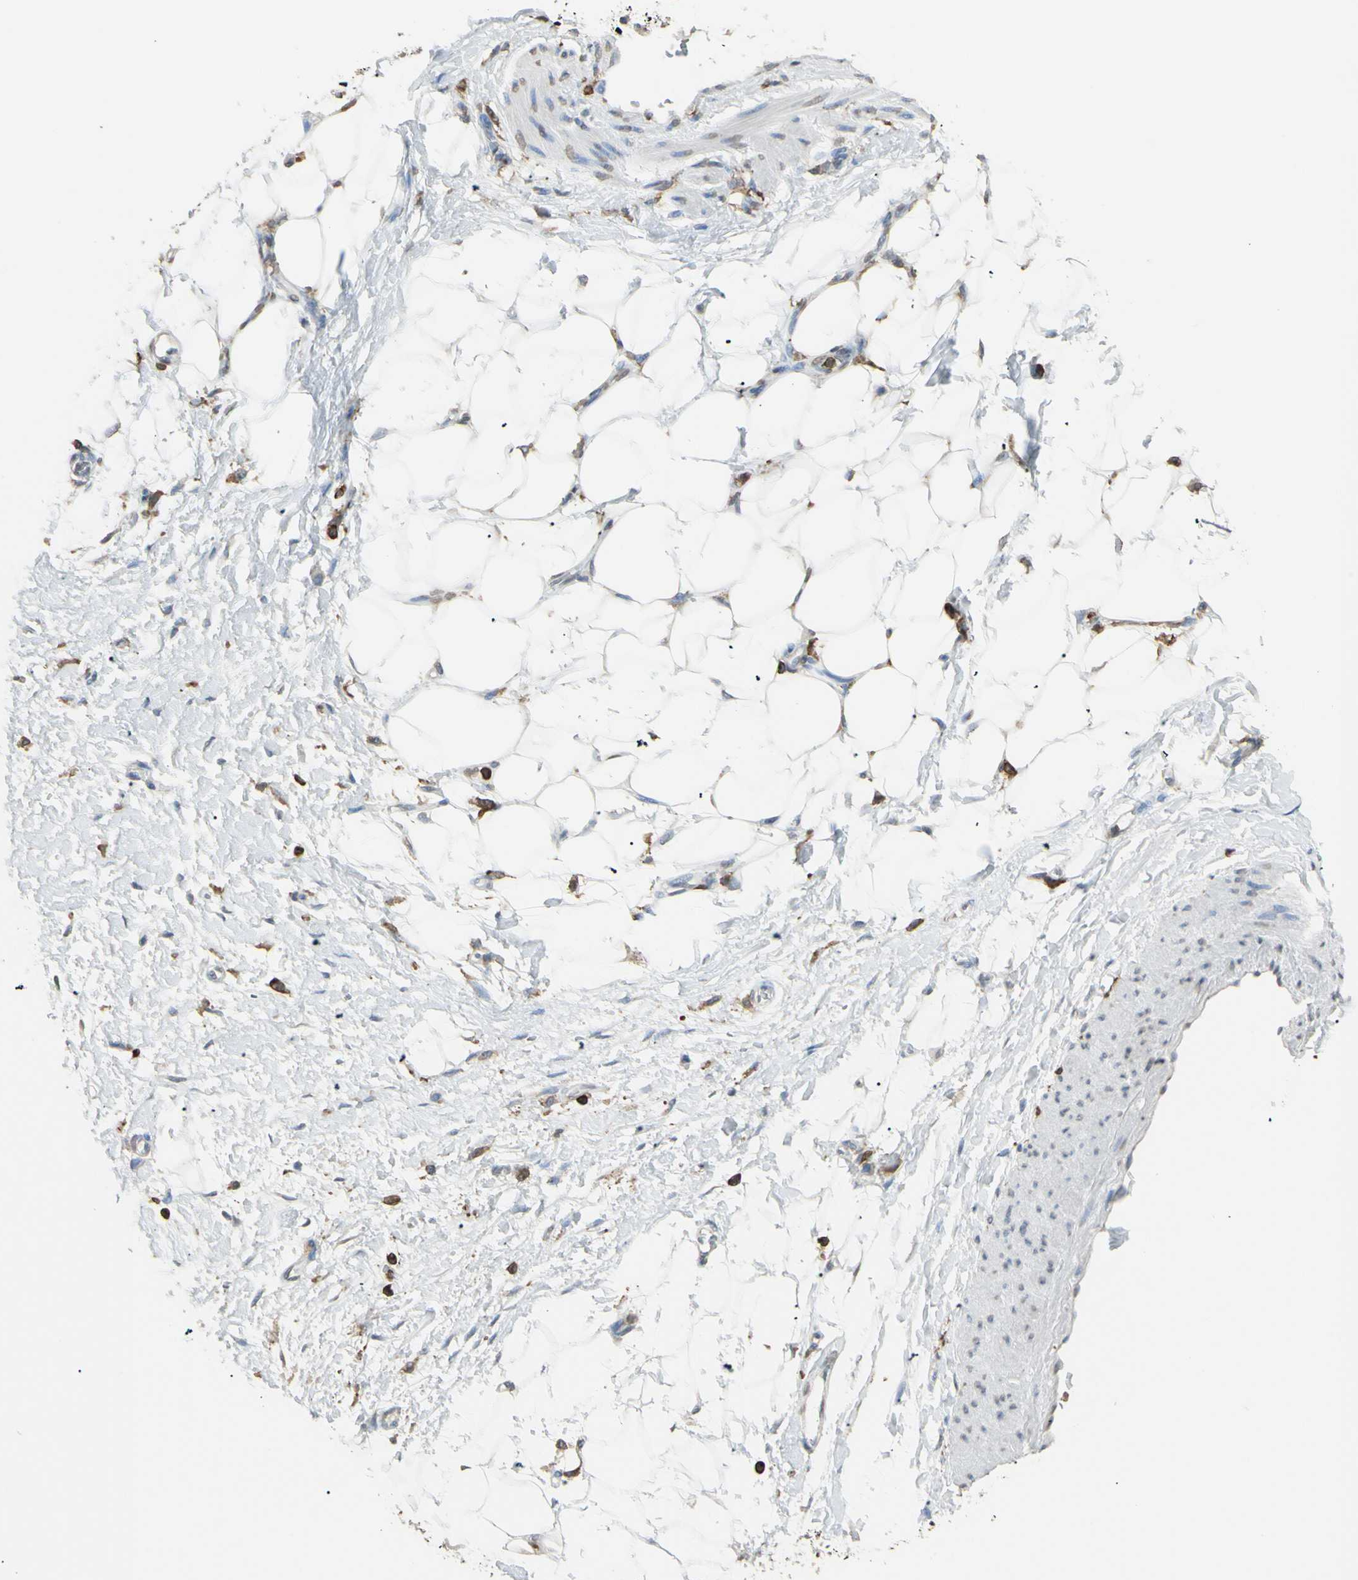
{"staining": {"intensity": "negative", "quantity": "none", "location": "none"}, "tissue": "adipose tissue", "cell_type": "Adipocytes", "image_type": "normal", "snomed": [{"axis": "morphology", "description": "Normal tissue, NOS"}, {"axis": "morphology", "description": "Urothelial carcinoma, High grade"}, {"axis": "topography", "description": "Vascular tissue"}, {"axis": "topography", "description": "Urinary bladder"}], "caption": "Immunohistochemistry photomicrograph of normal adipose tissue: adipose tissue stained with DAB (3,3'-diaminobenzidine) exhibits no significant protein staining in adipocytes. (Brightfield microscopy of DAB (3,3'-diaminobenzidine) immunohistochemistry at high magnification).", "gene": "PSTPIP1", "patient": {"sex": "female", "age": 56}}